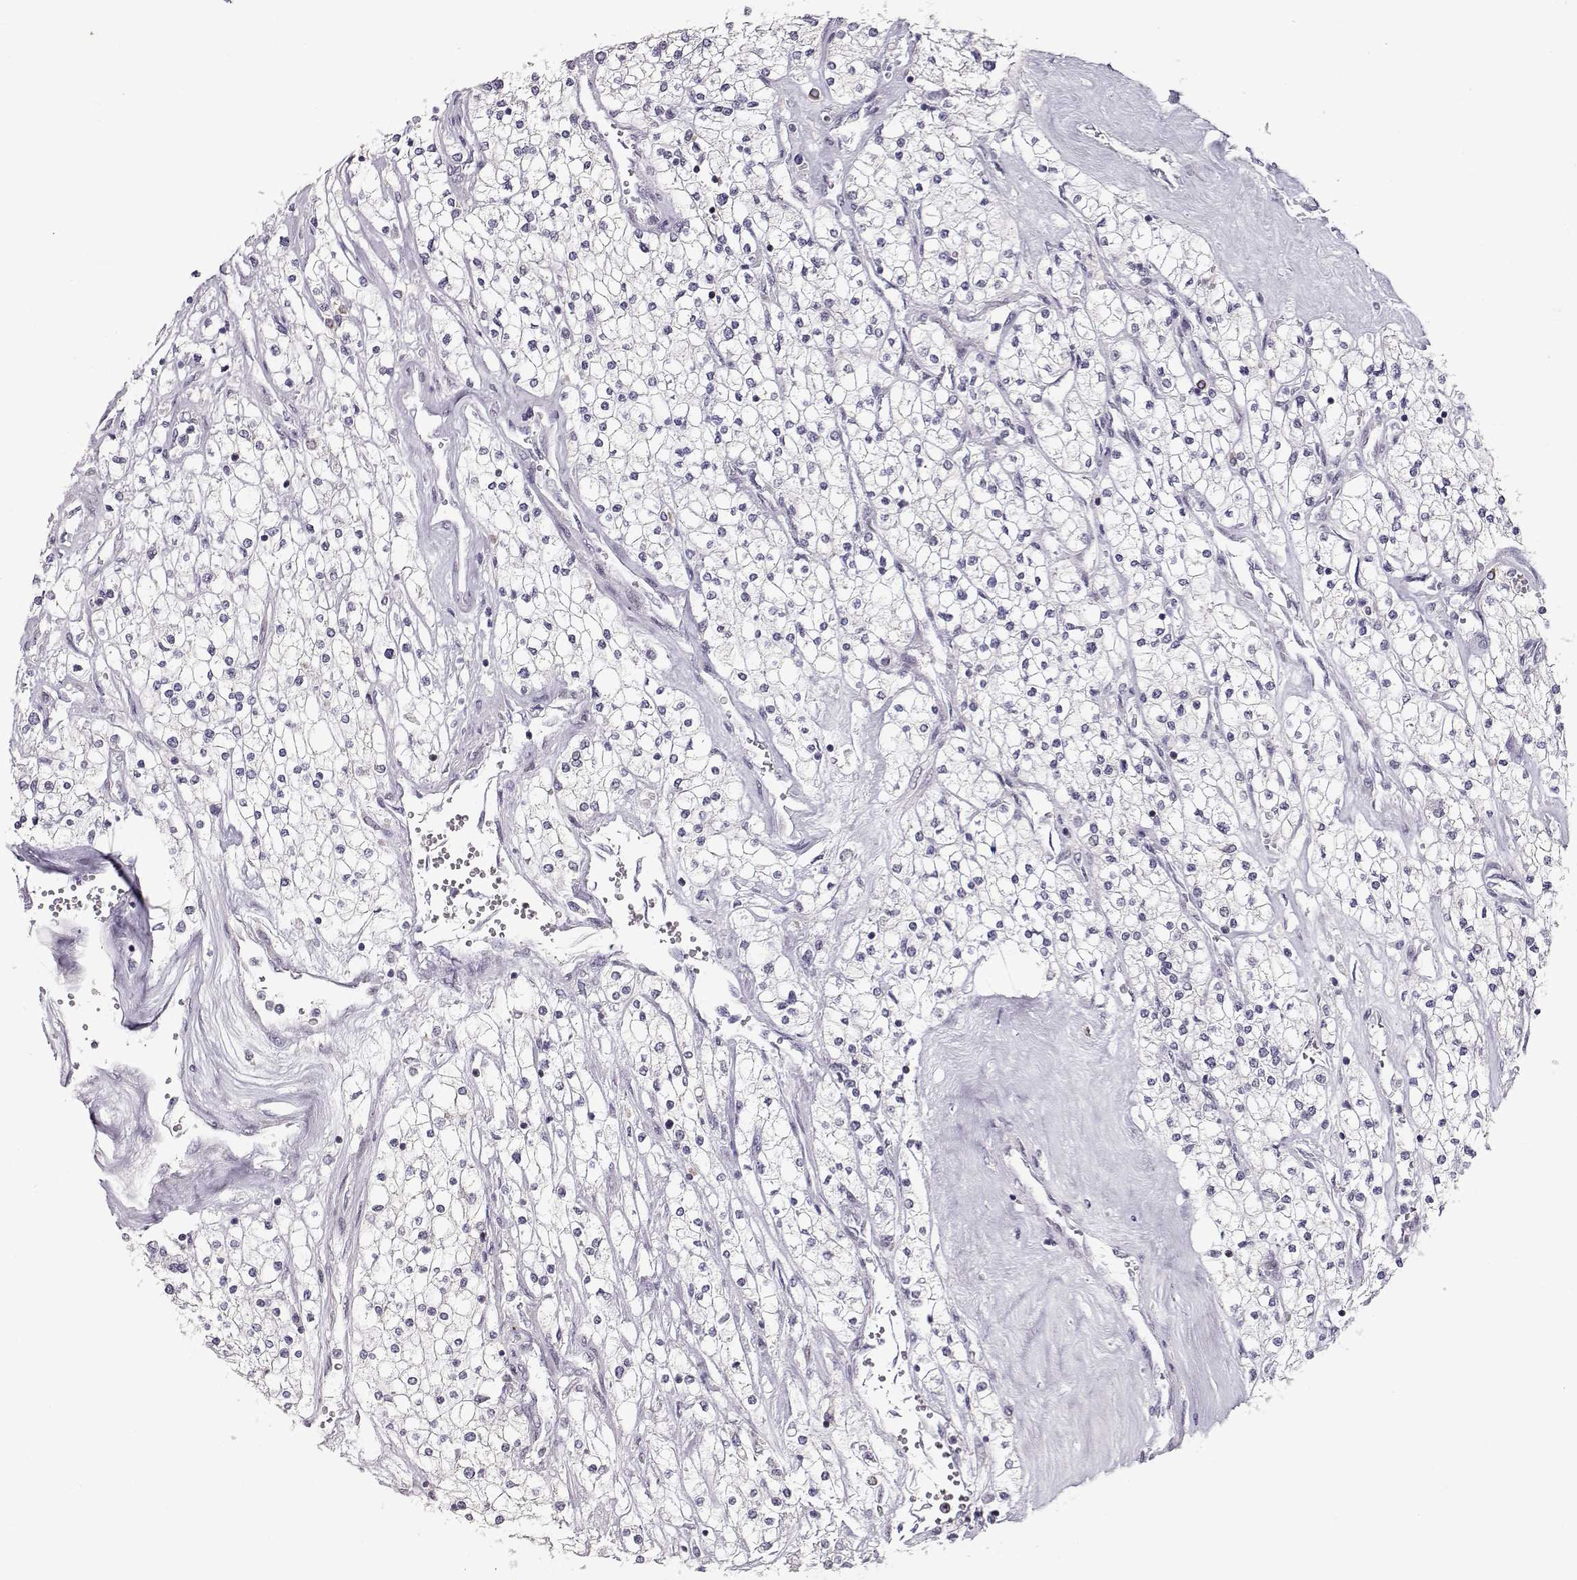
{"staining": {"intensity": "negative", "quantity": "none", "location": "none"}, "tissue": "renal cancer", "cell_type": "Tumor cells", "image_type": "cancer", "snomed": [{"axis": "morphology", "description": "Adenocarcinoma, NOS"}, {"axis": "topography", "description": "Kidney"}], "caption": "The IHC photomicrograph has no significant expression in tumor cells of renal cancer (adenocarcinoma) tissue. The staining was performed using DAB to visualize the protein expression in brown, while the nuclei were stained in blue with hematoxylin (Magnification: 20x).", "gene": "TEPP", "patient": {"sex": "male", "age": 80}}